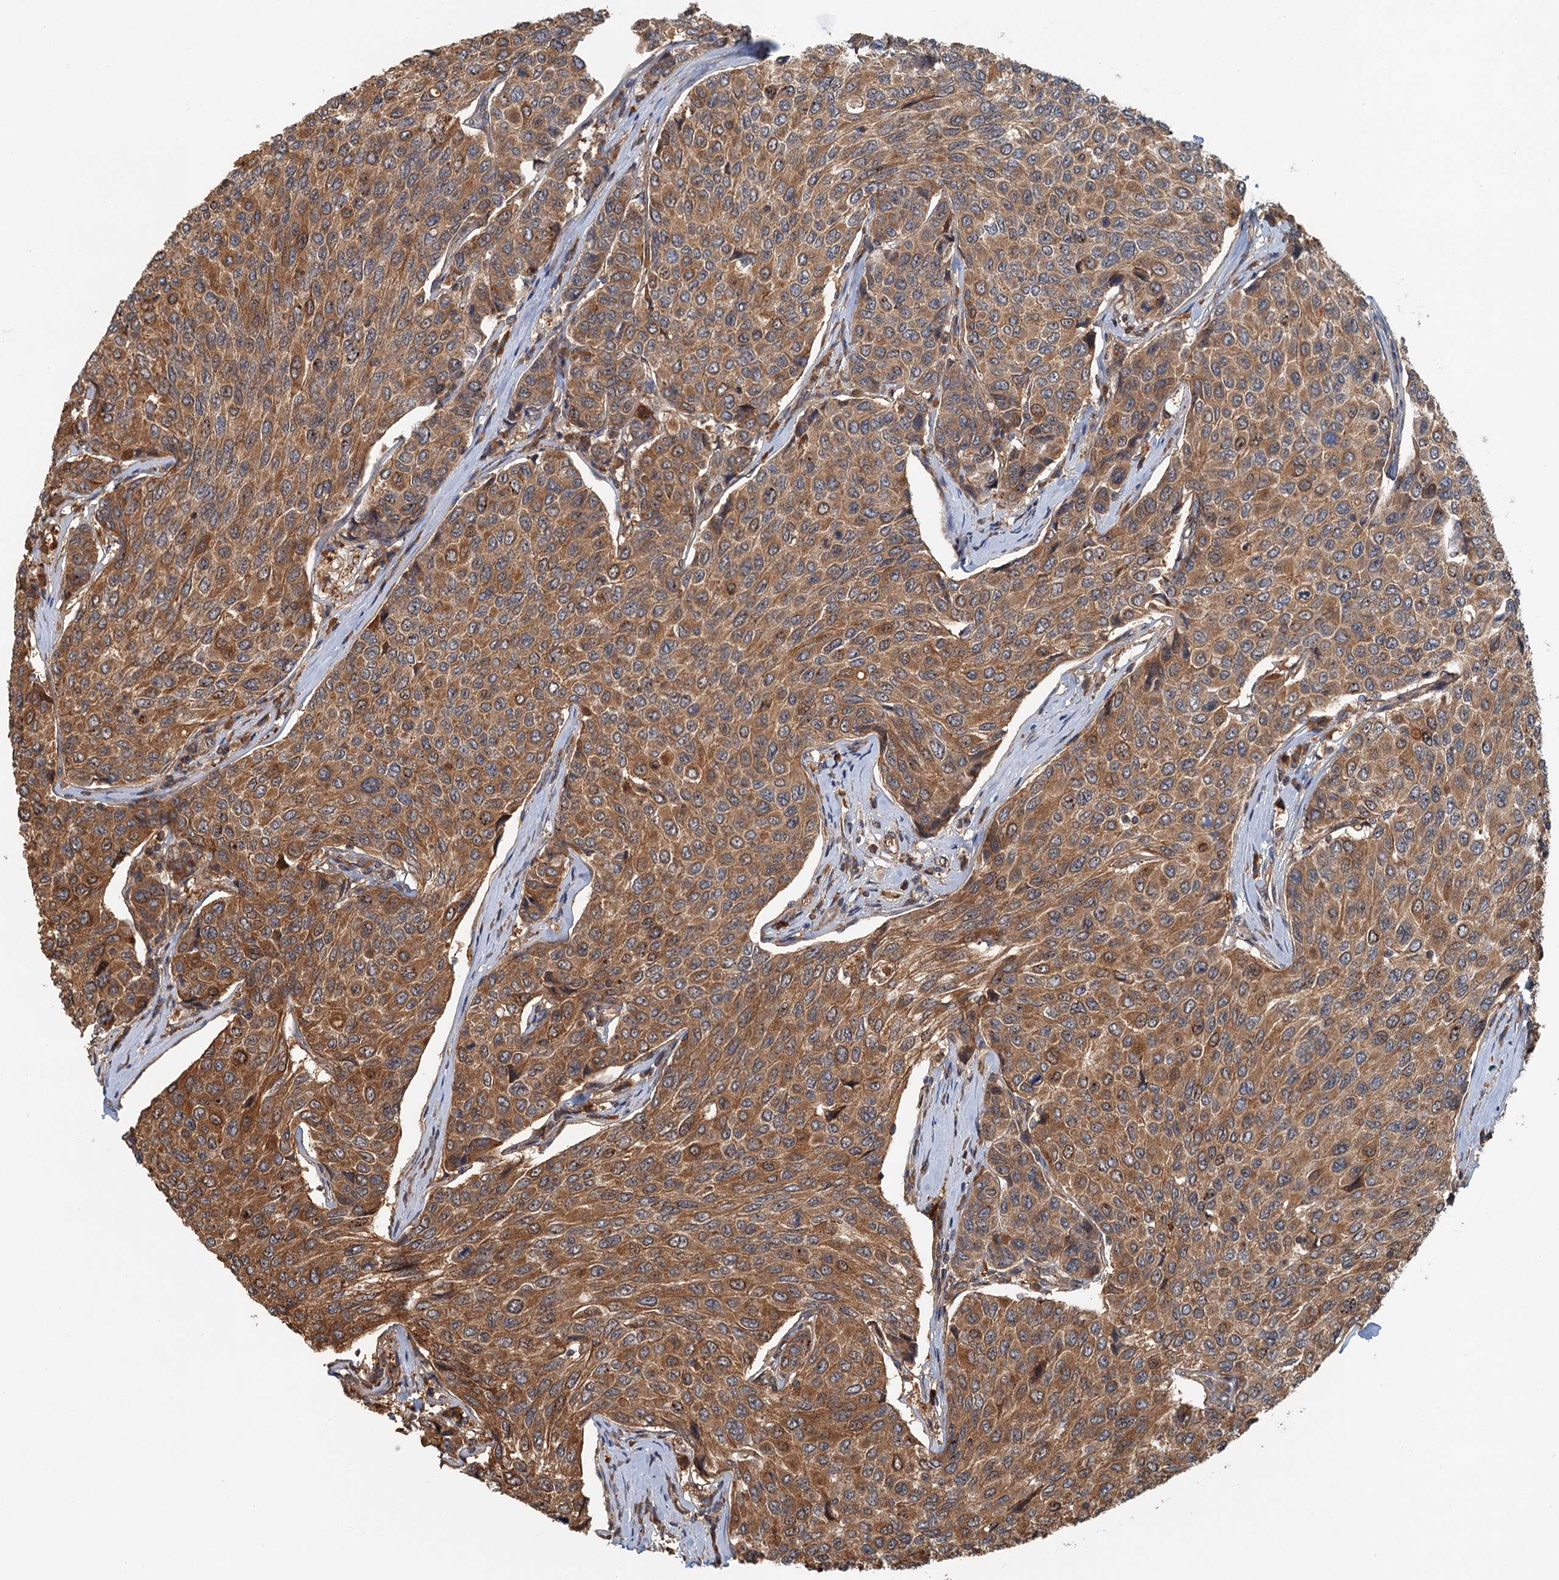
{"staining": {"intensity": "moderate", "quantity": ">75%", "location": "cytoplasmic/membranous"}, "tissue": "breast cancer", "cell_type": "Tumor cells", "image_type": "cancer", "snomed": [{"axis": "morphology", "description": "Duct carcinoma"}, {"axis": "topography", "description": "Breast"}], "caption": "Protein staining of breast infiltrating ductal carcinoma tissue exhibits moderate cytoplasmic/membranous positivity in about >75% of tumor cells.", "gene": "ZNF527", "patient": {"sex": "female", "age": 55}}